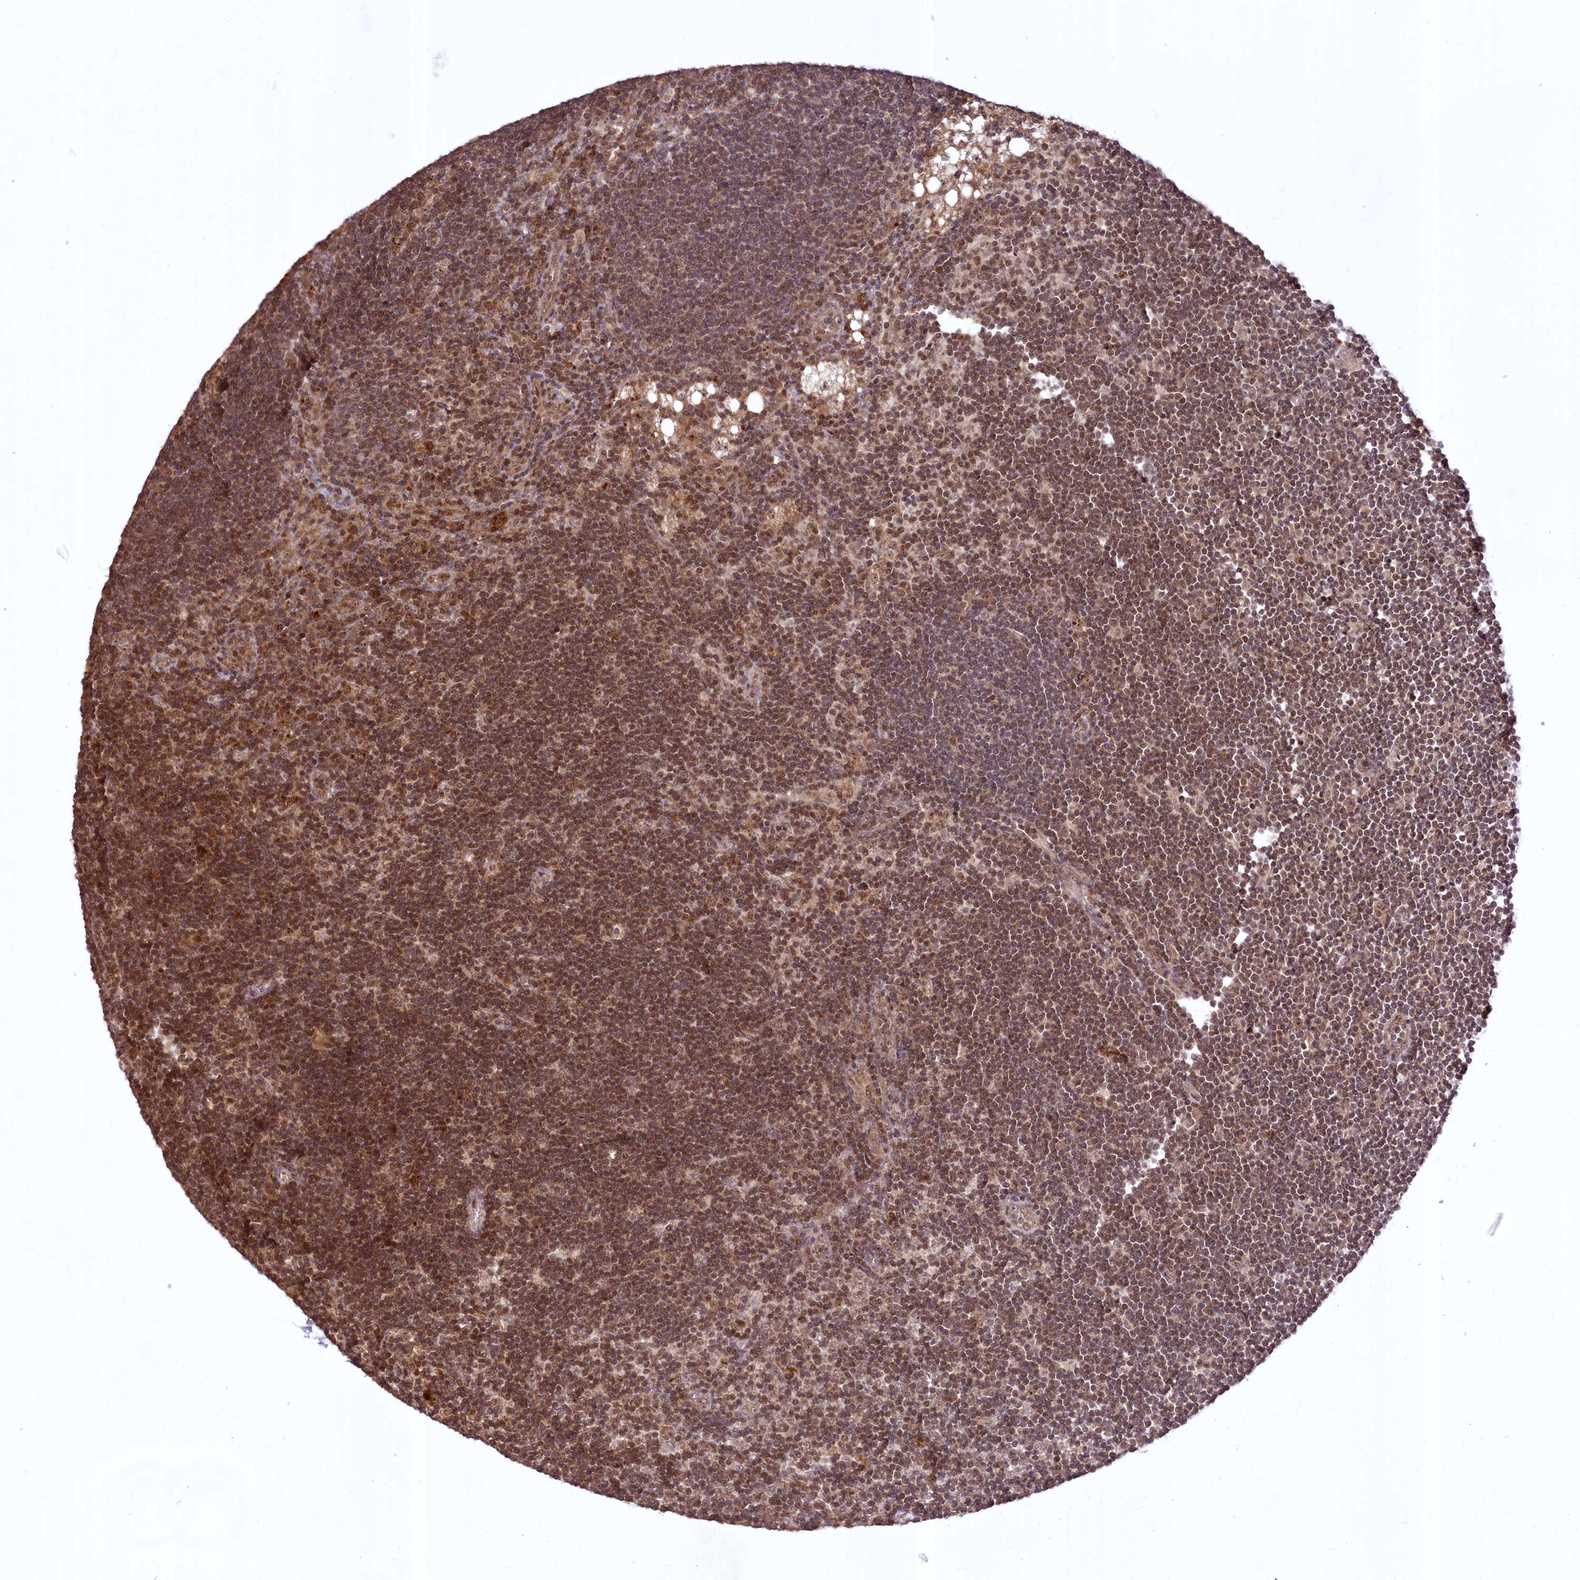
{"staining": {"intensity": "weak", "quantity": "25%-75%", "location": "cytoplasmic/membranous,nuclear"}, "tissue": "lymph node", "cell_type": "Germinal center cells", "image_type": "normal", "snomed": [{"axis": "morphology", "description": "Normal tissue, NOS"}, {"axis": "topography", "description": "Lymph node"}], "caption": "A low amount of weak cytoplasmic/membranous,nuclear expression is seen in about 25%-75% of germinal center cells in normal lymph node.", "gene": "SERGEF", "patient": {"sex": "male", "age": 24}}